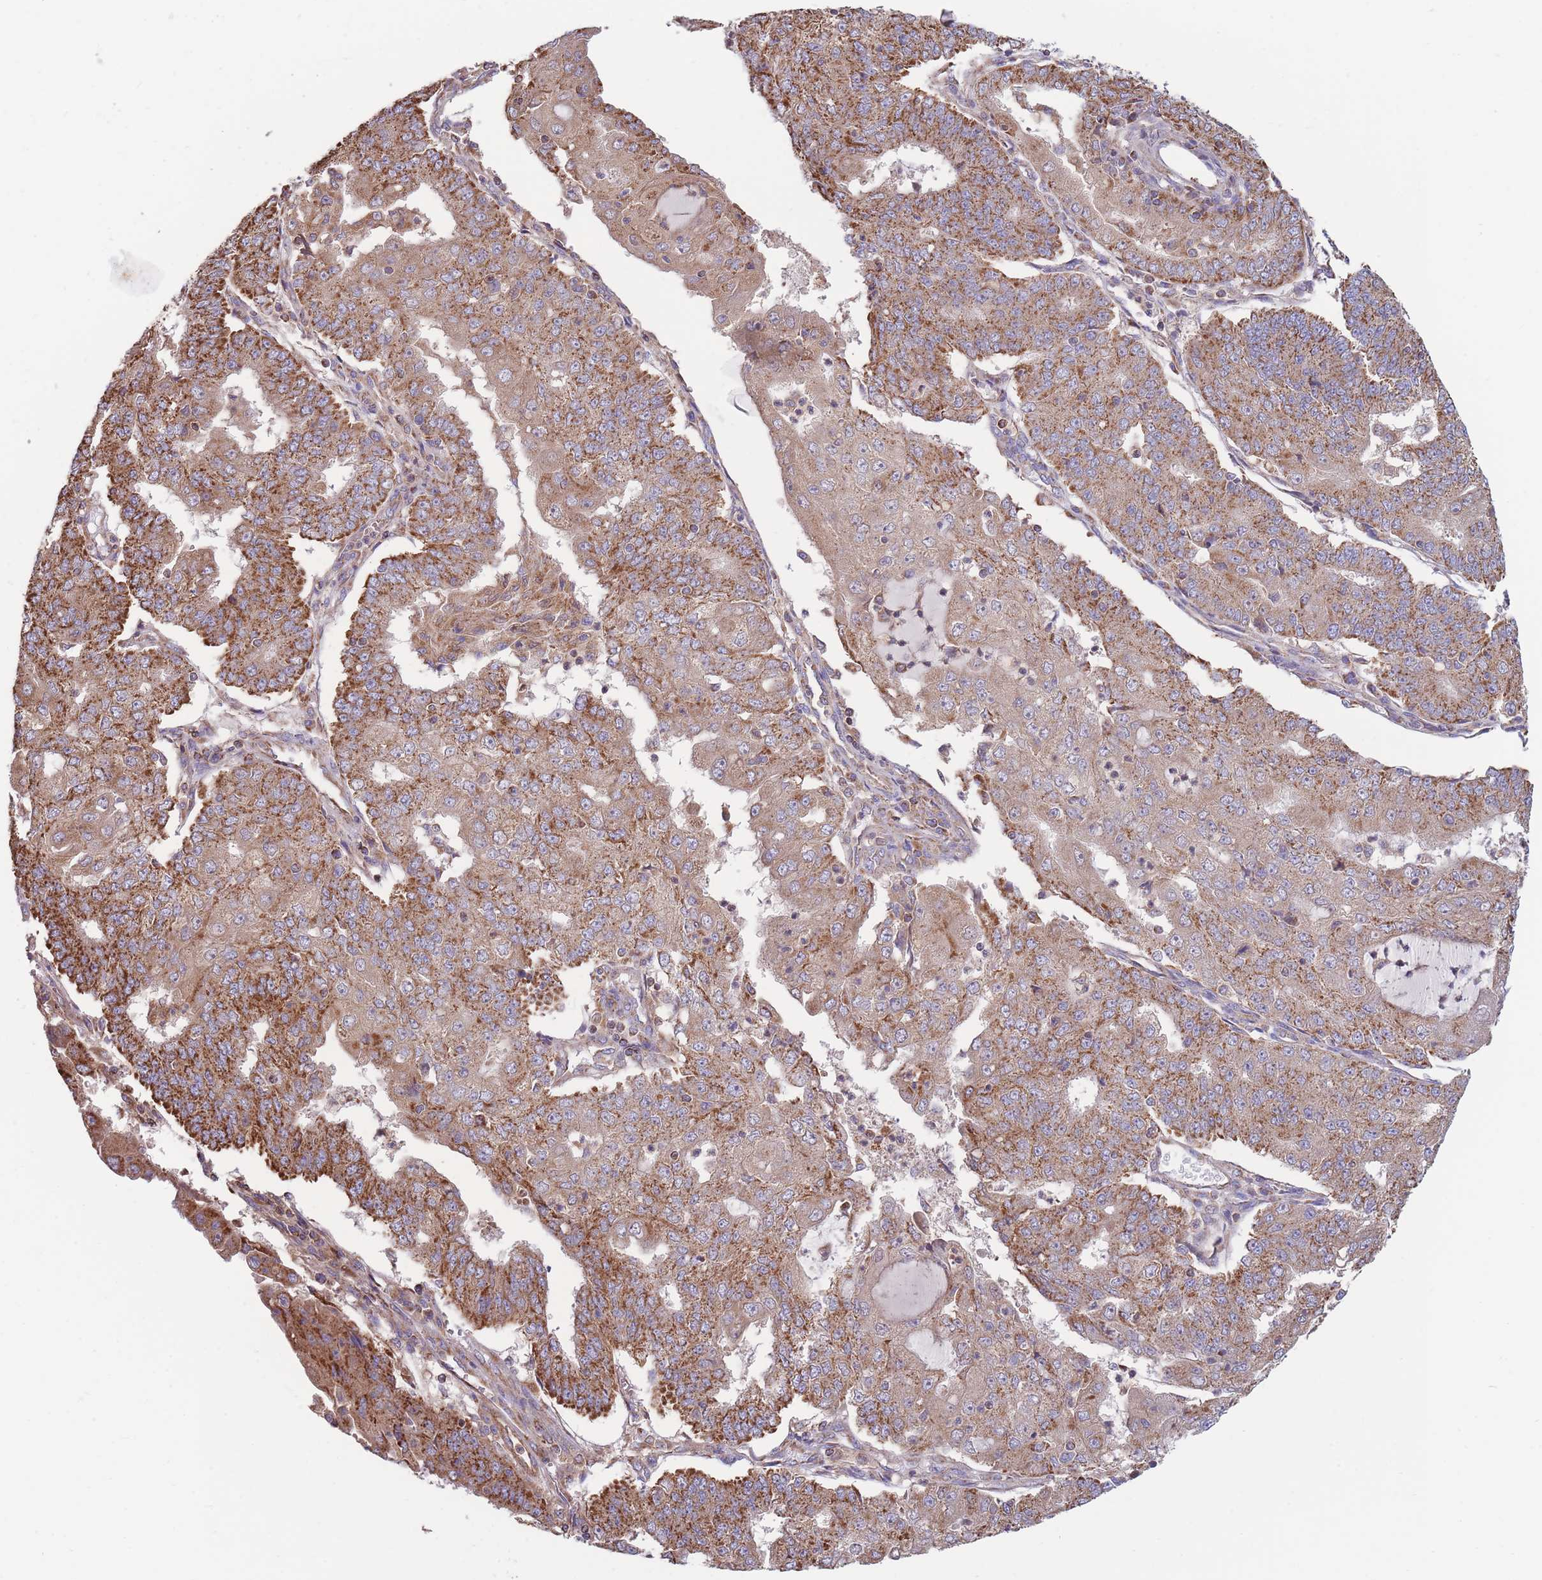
{"staining": {"intensity": "moderate", "quantity": ">75%", "location": "cytoplasmic/membranous"}, "tissue": "endometrial cancer", "cell_type": "Tumor cells", "image_type": "cancer", "snomed": [{"axis": "morphology", "description": "Adenocarcinoma, NOS"}, {"axis": "topography", "description": "Endometrium"}], "caption": "Endometrial cancer stained with a brown dye reveals moderate cytoplasmic/membranous positive expression in about >75% of tumor cells.", "gene": "FKBP8", "patient": {"sex": "female", "age": 56}}